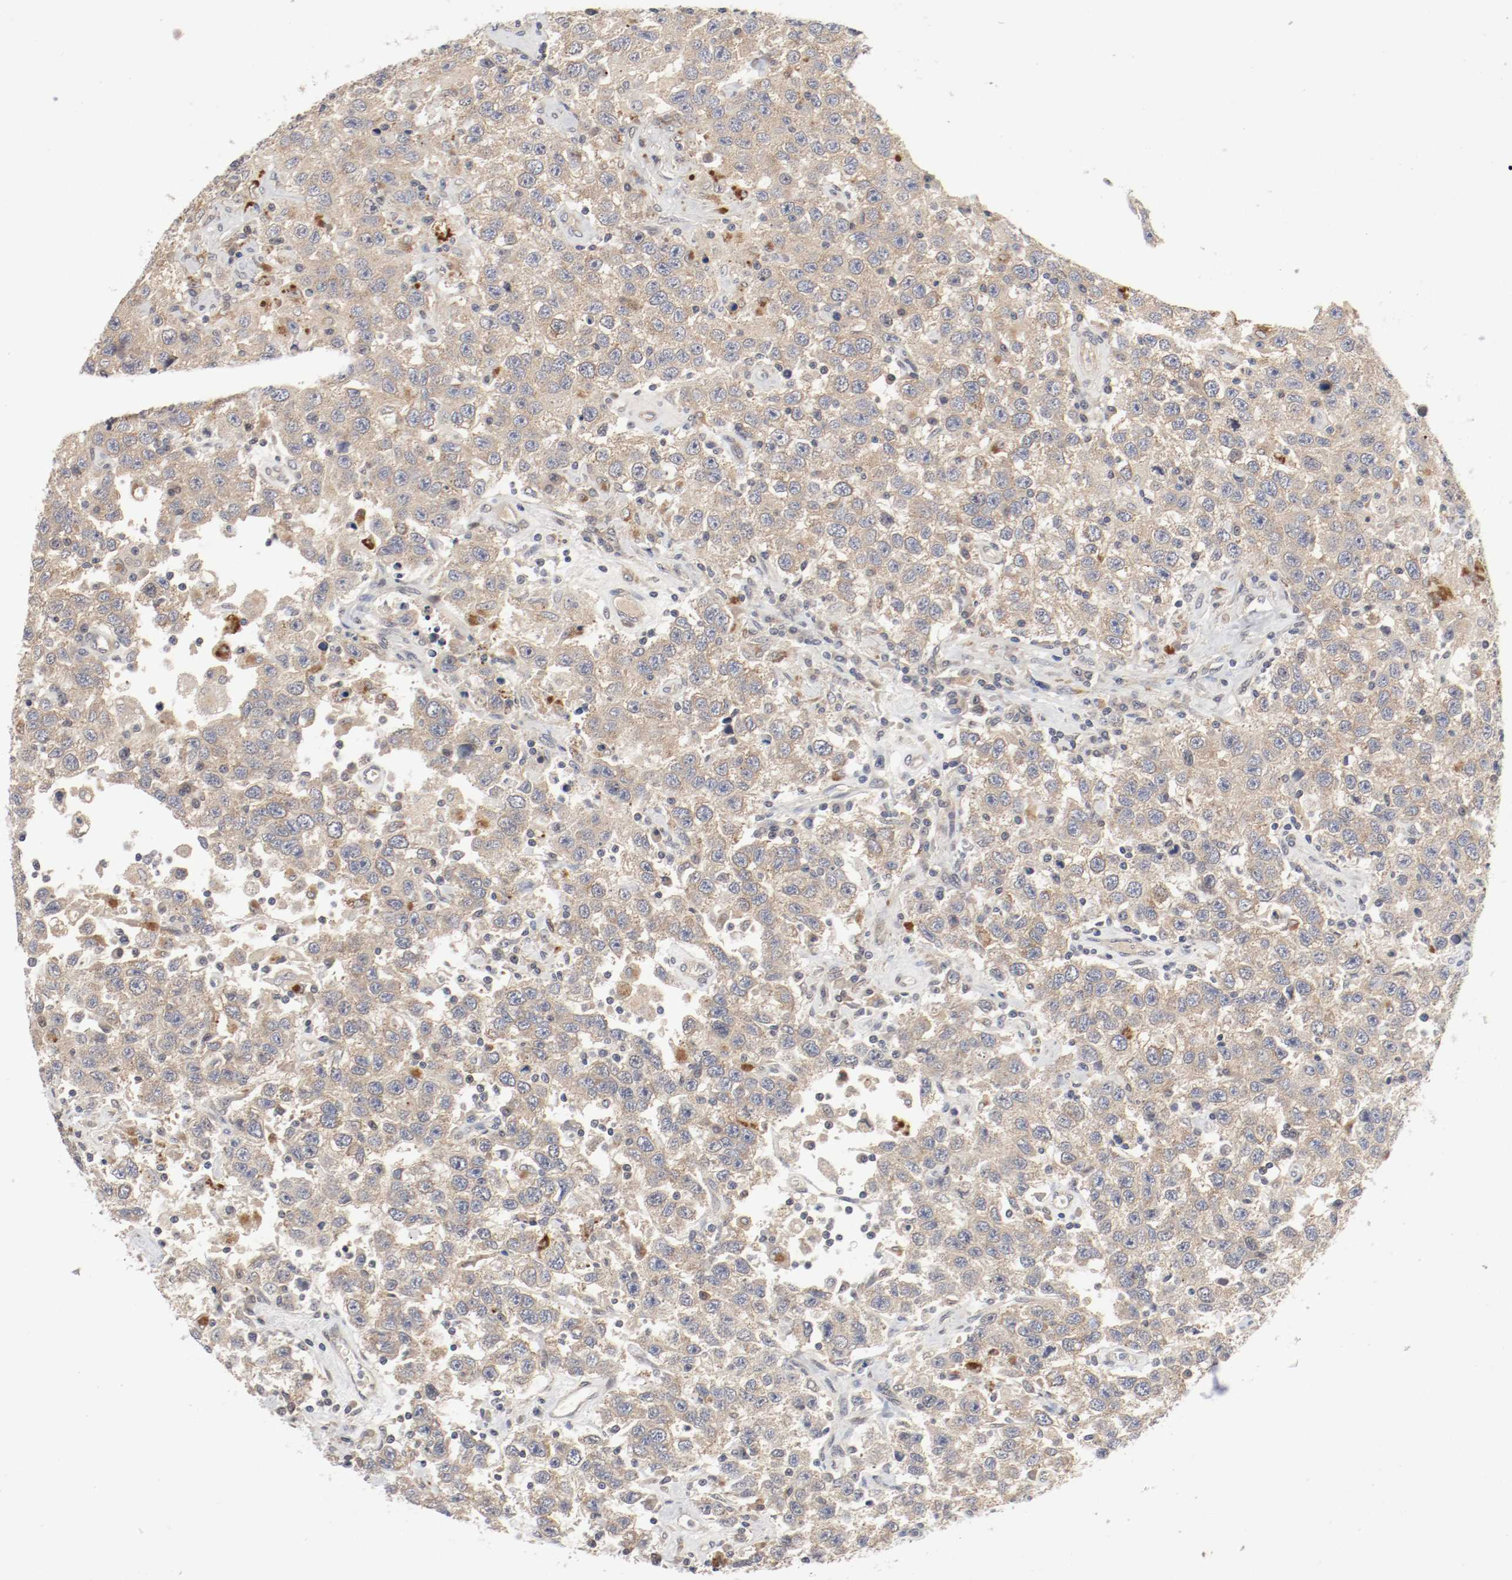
{"staining": {"intensity": "weak", "quantity": ">75%", "location": "cytoplasmic/membranous"}, "tissue": "testis cancer", "cell_type": "Tumor cells", "image_type": "cancer", "snomed": [{"axis": "morphology", "description": "Seminoma, NOS"}, {"axis": "topography", "description": "Testis"}], "caption": "A brown stain highlights weak cytoplasmic/membranous staining of a protein in testis seminoma tumor cells. The staining was performed using DAB to visualize the protein expression in brown, while the nuclei were stained in blue with hematoxylin (Magnification: 20x).", "gene": "REN", "patient": {"sex": "male", "age": 41}}